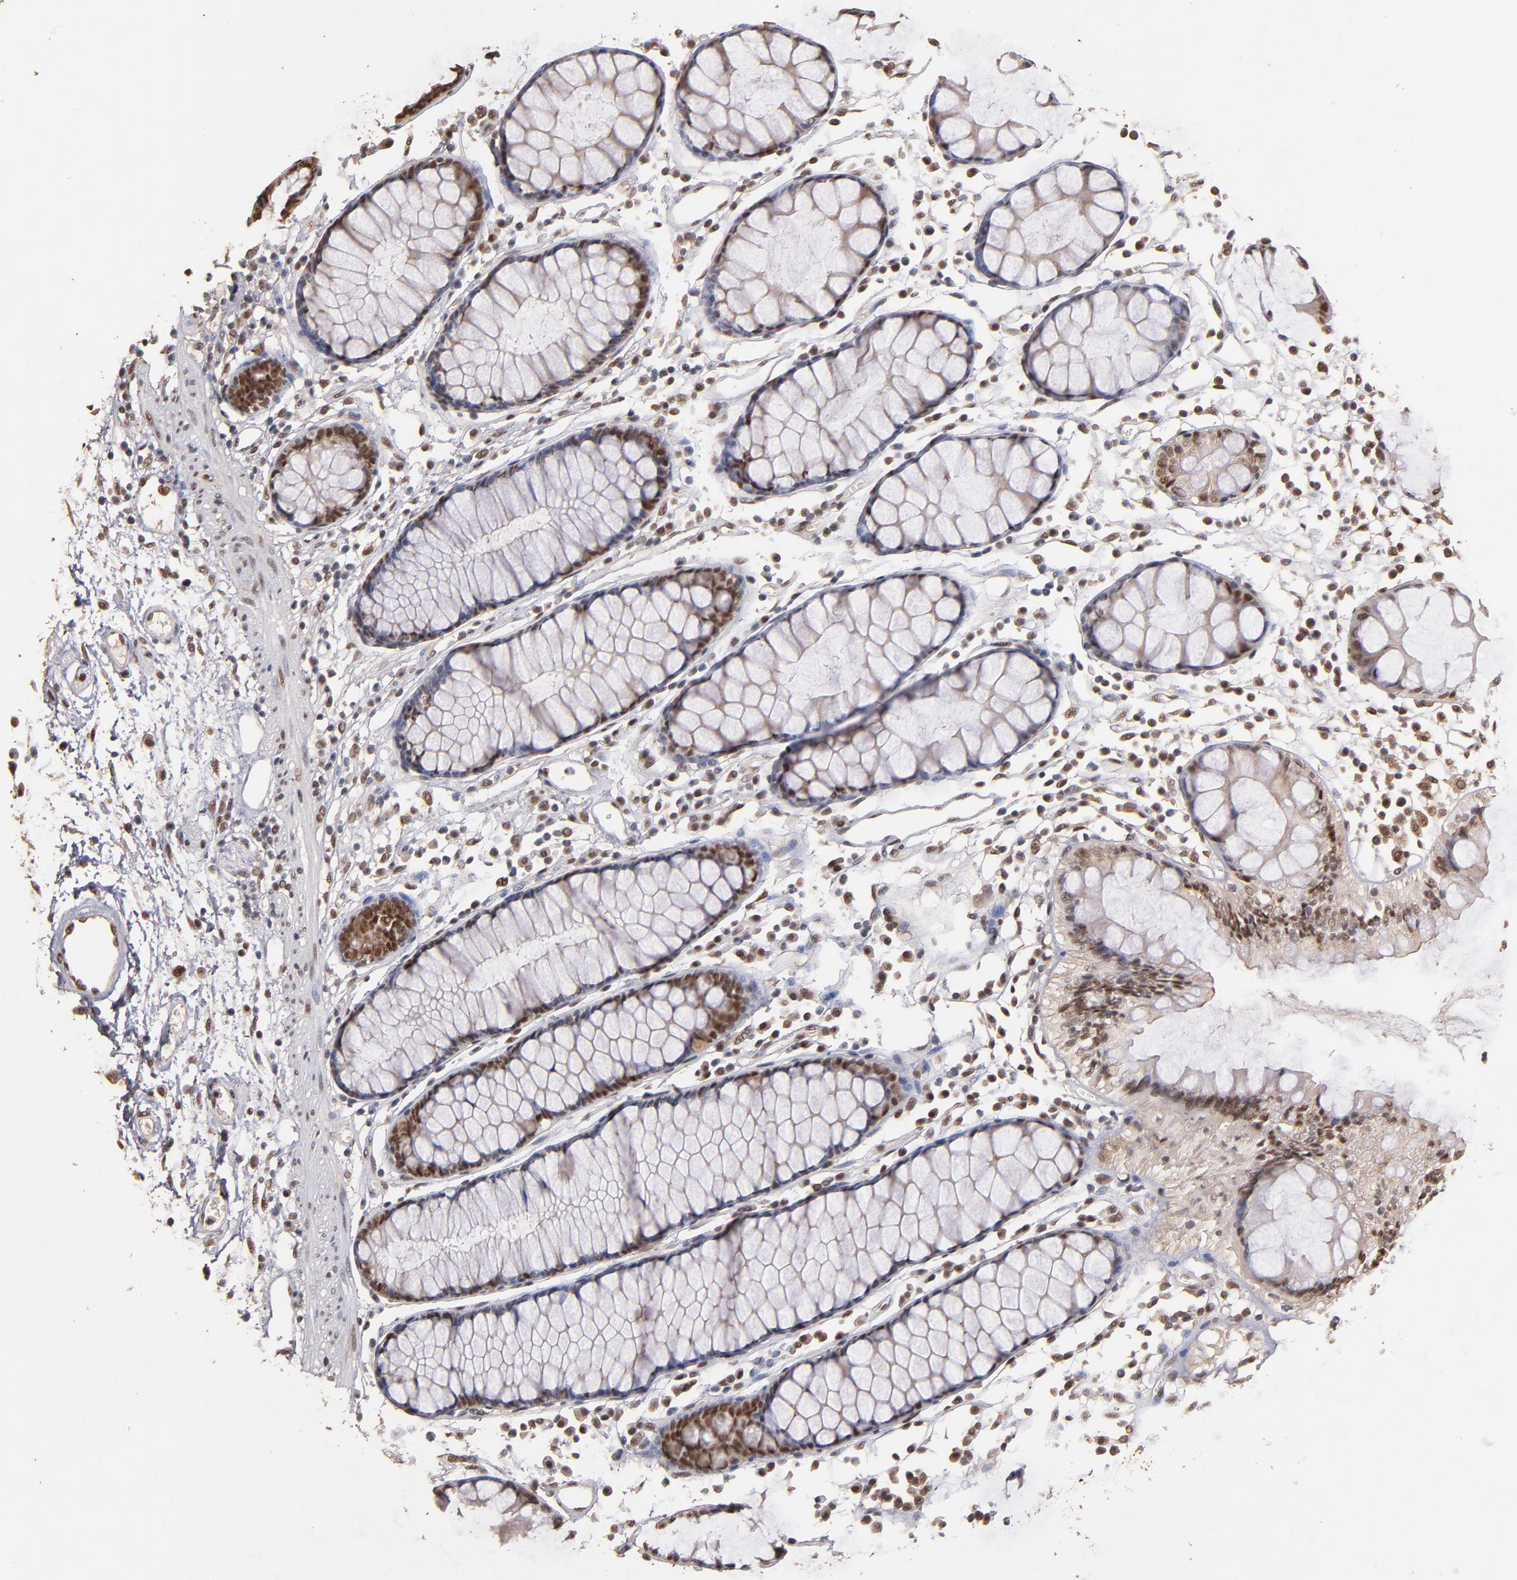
{"staining": {"intensity": "moderate", "quantity": ">75%", "location": "nuclear"}, "tissue": "colon", "cell_type": "Endothelial cells", "image_type": "normal", "snomed": [{"axis": "morphology", "description": "Normal tissue, NOS"}, {"axis": "topography", "description": "Colon"}], "caption": "Protein analysis of benign colon displays moderate nuclear staining in approximately >75% of endothelial cells.", "gene": "EAPP", "patient": {"sex": "female", "age": 78}}